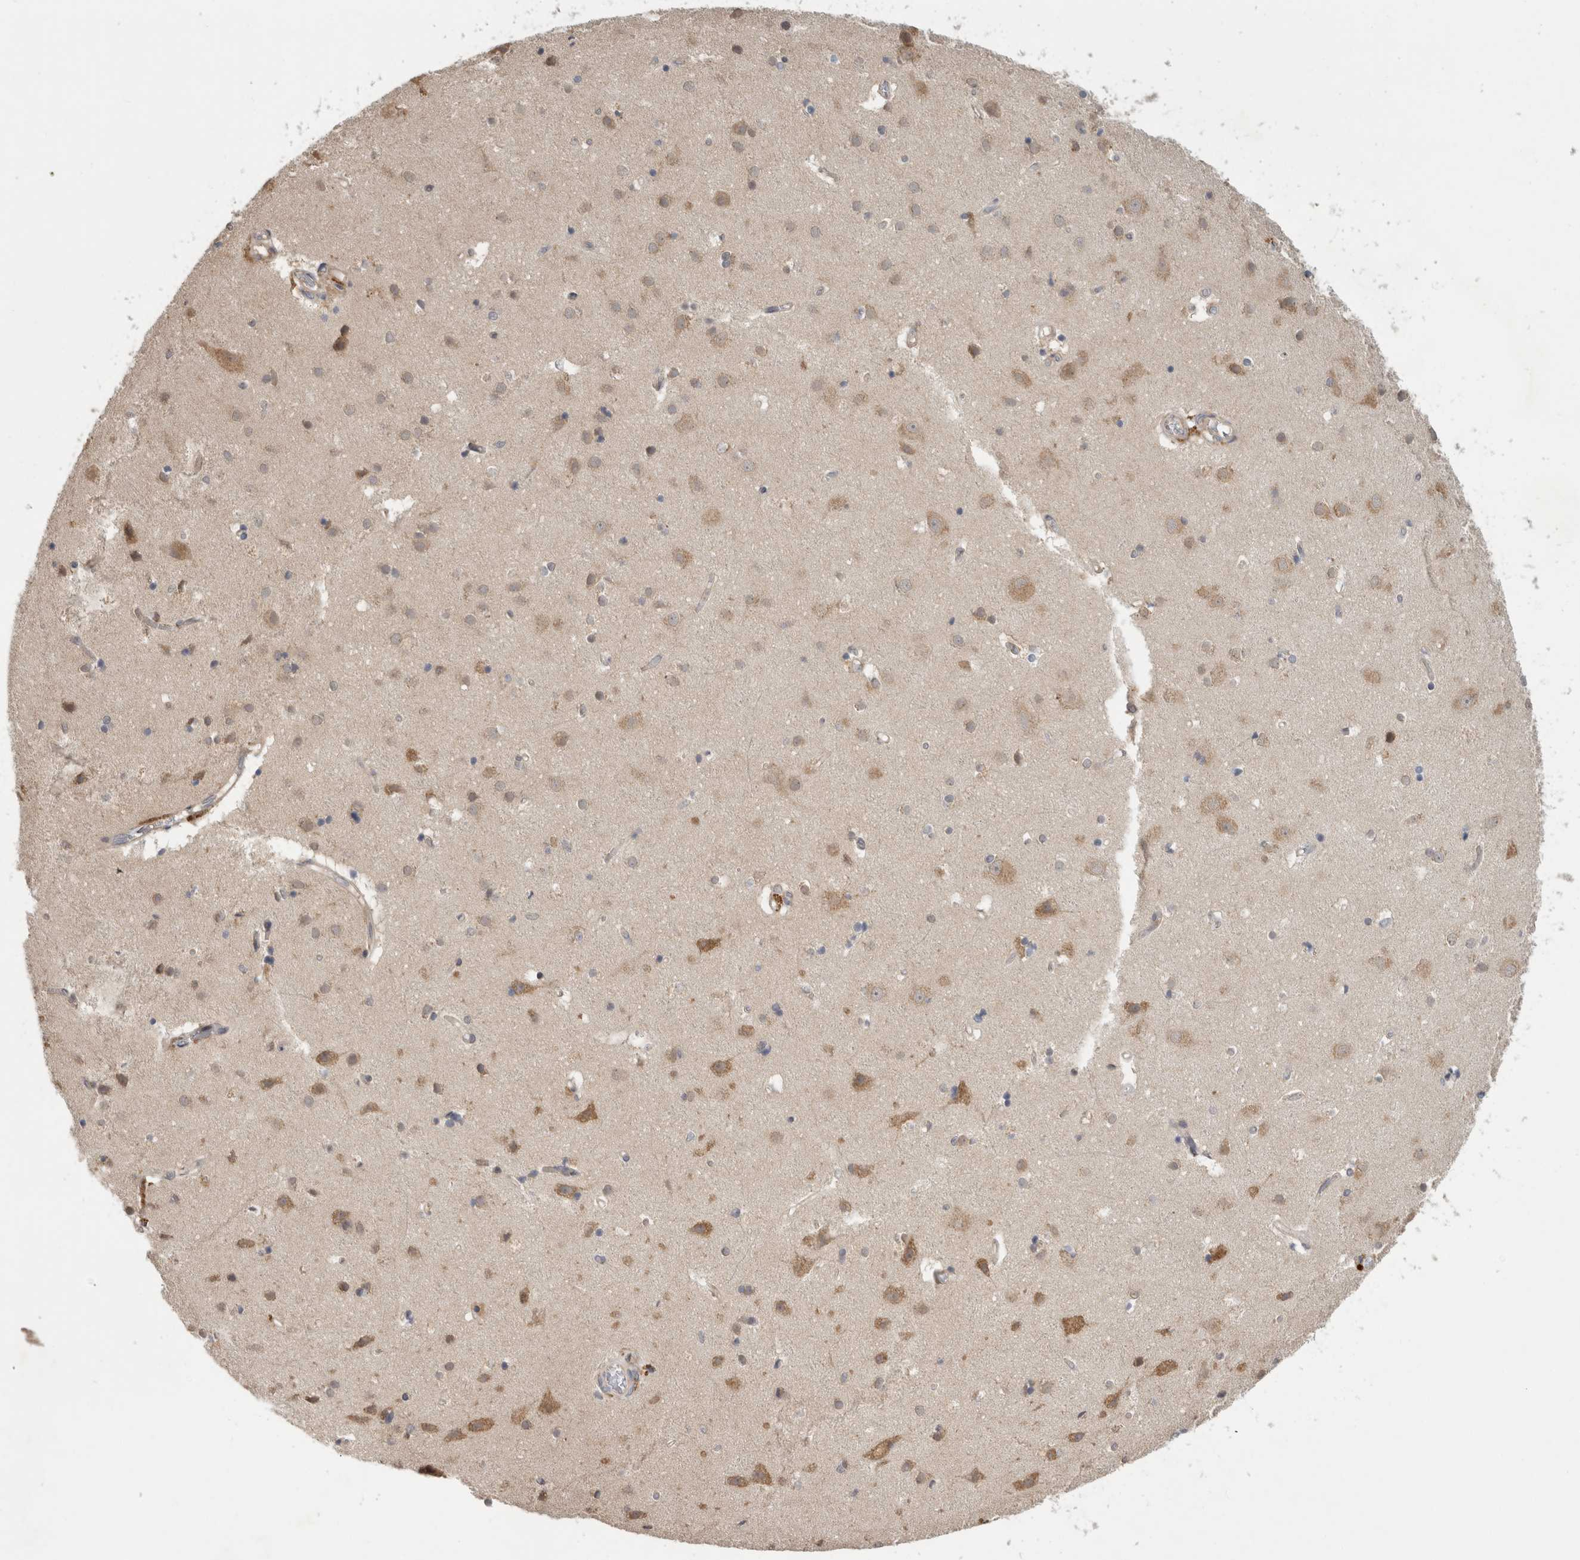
{"staining": {"intensity": "weak", "quantity": ">75%", "location": "cytoplasmic/membranous"}, "tissue": "cerebral cortex", "cell_type": "Endothelial cells", "image_type": "normal", "snomed": [{"axis": "morphology", "description": "Normal tissue, NOS"}, {"axis": "topography", "description": "Cerebral cortex"}], "caption": "Endothelial cells show low levels of weak cytoplasmic/membranous expression in approximately >75% of cells in normal cerebral cortex.", "gene": "PARP6", "patient": {"sex": "male", "age": 54}}